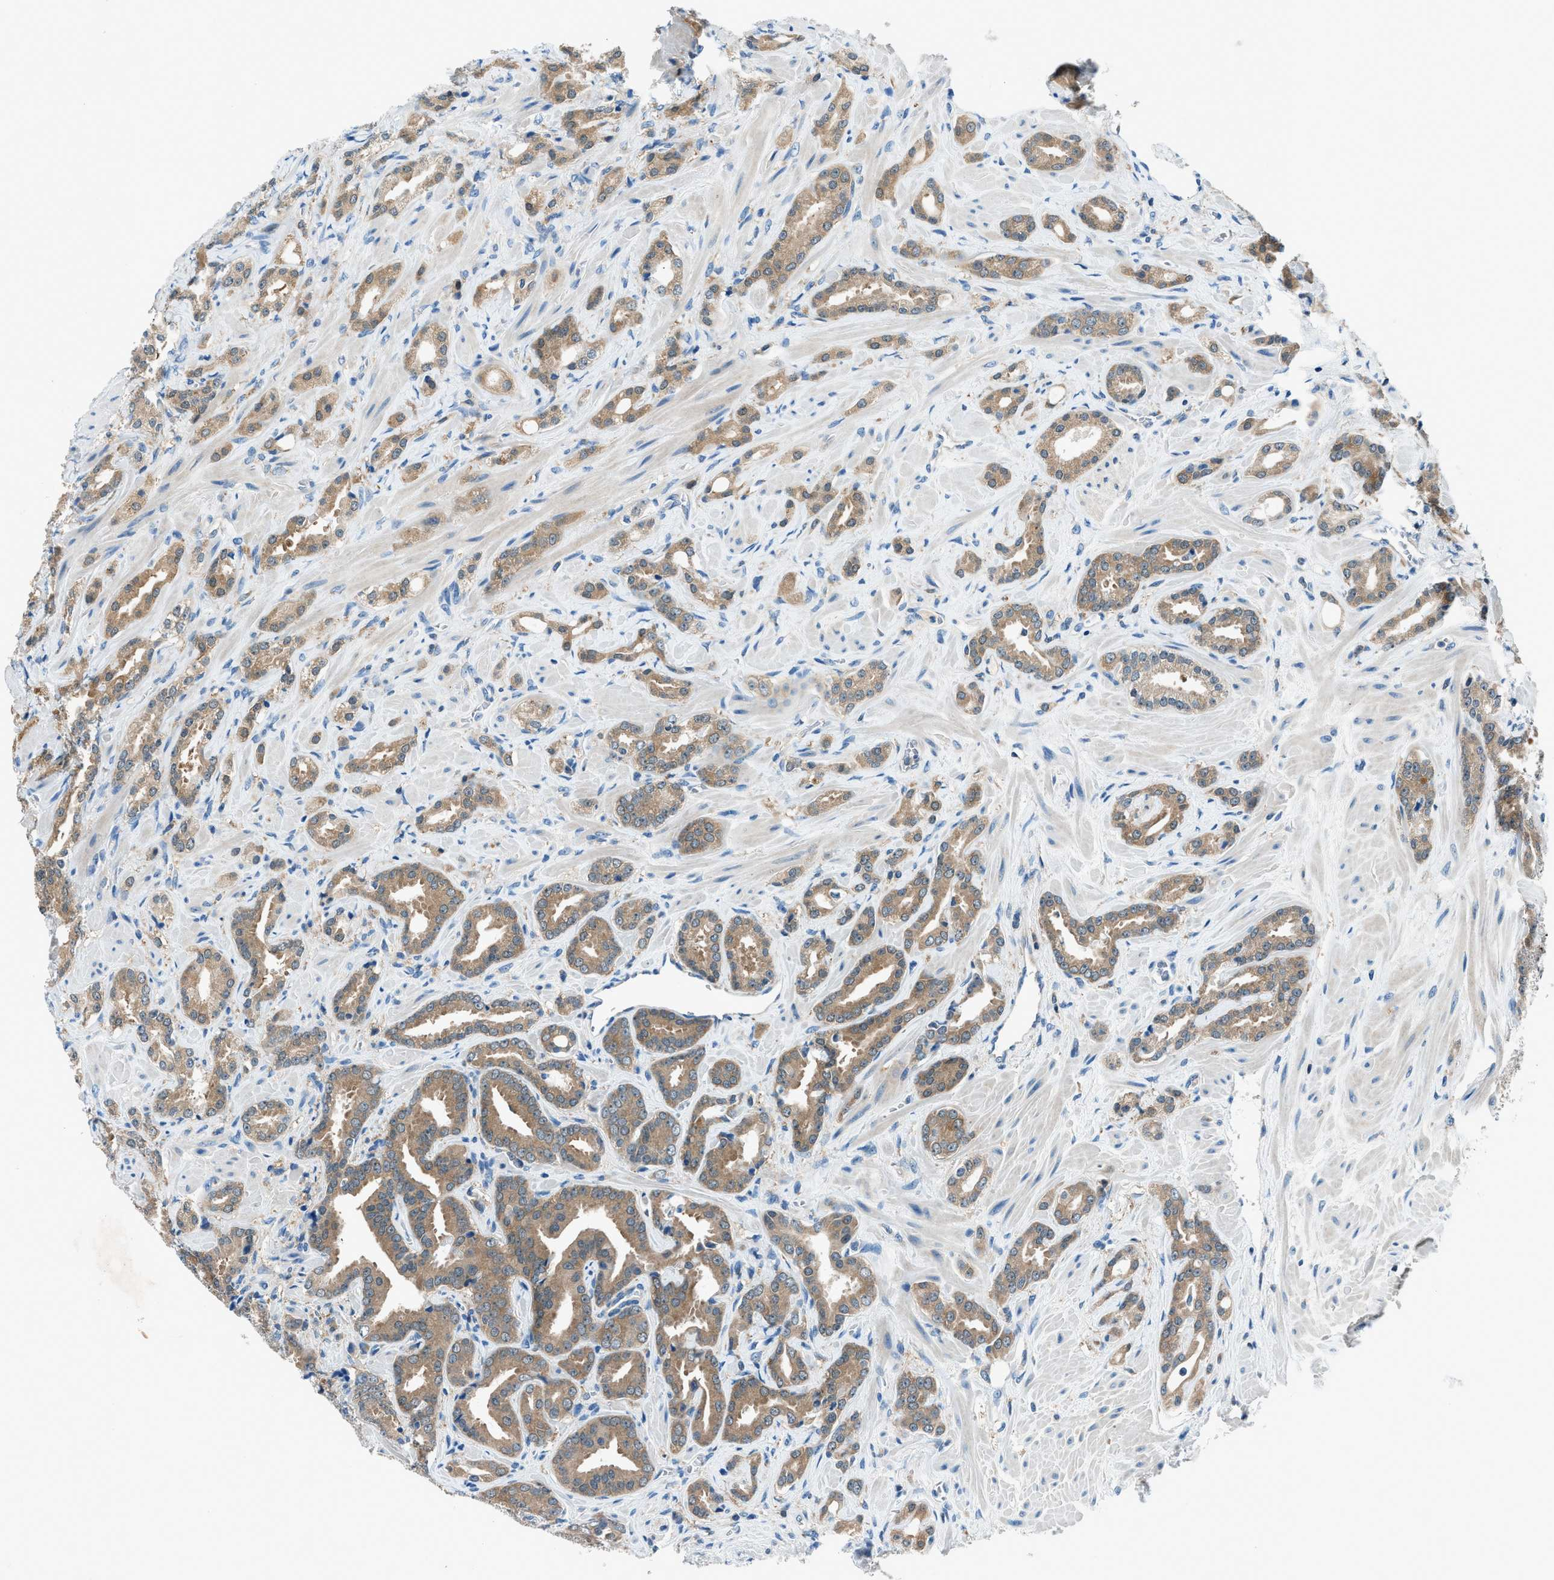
{"staining": {"intensity": "moderate", "quantity": ">75%", "location": "cytoplasmic/membranous"}, "tissue": "prostate cancer", "cell_type": "Tumor cells", "image_type": "cancer", "snomed": [{"axis": "morphology", "description": "Adenocarcinoma, High grade"}, {"axis": "topography", "description": "Prostate"}], "caption": "This is an image of immunohistochemistry (IHC) staining of prostate adenocarcinoma (high-grade), which shows moderate positivity in the cytoplasmic/membranous of tumor cells.", "gene": "ACP1", "patient": {"sex": "male", "age": 64}}